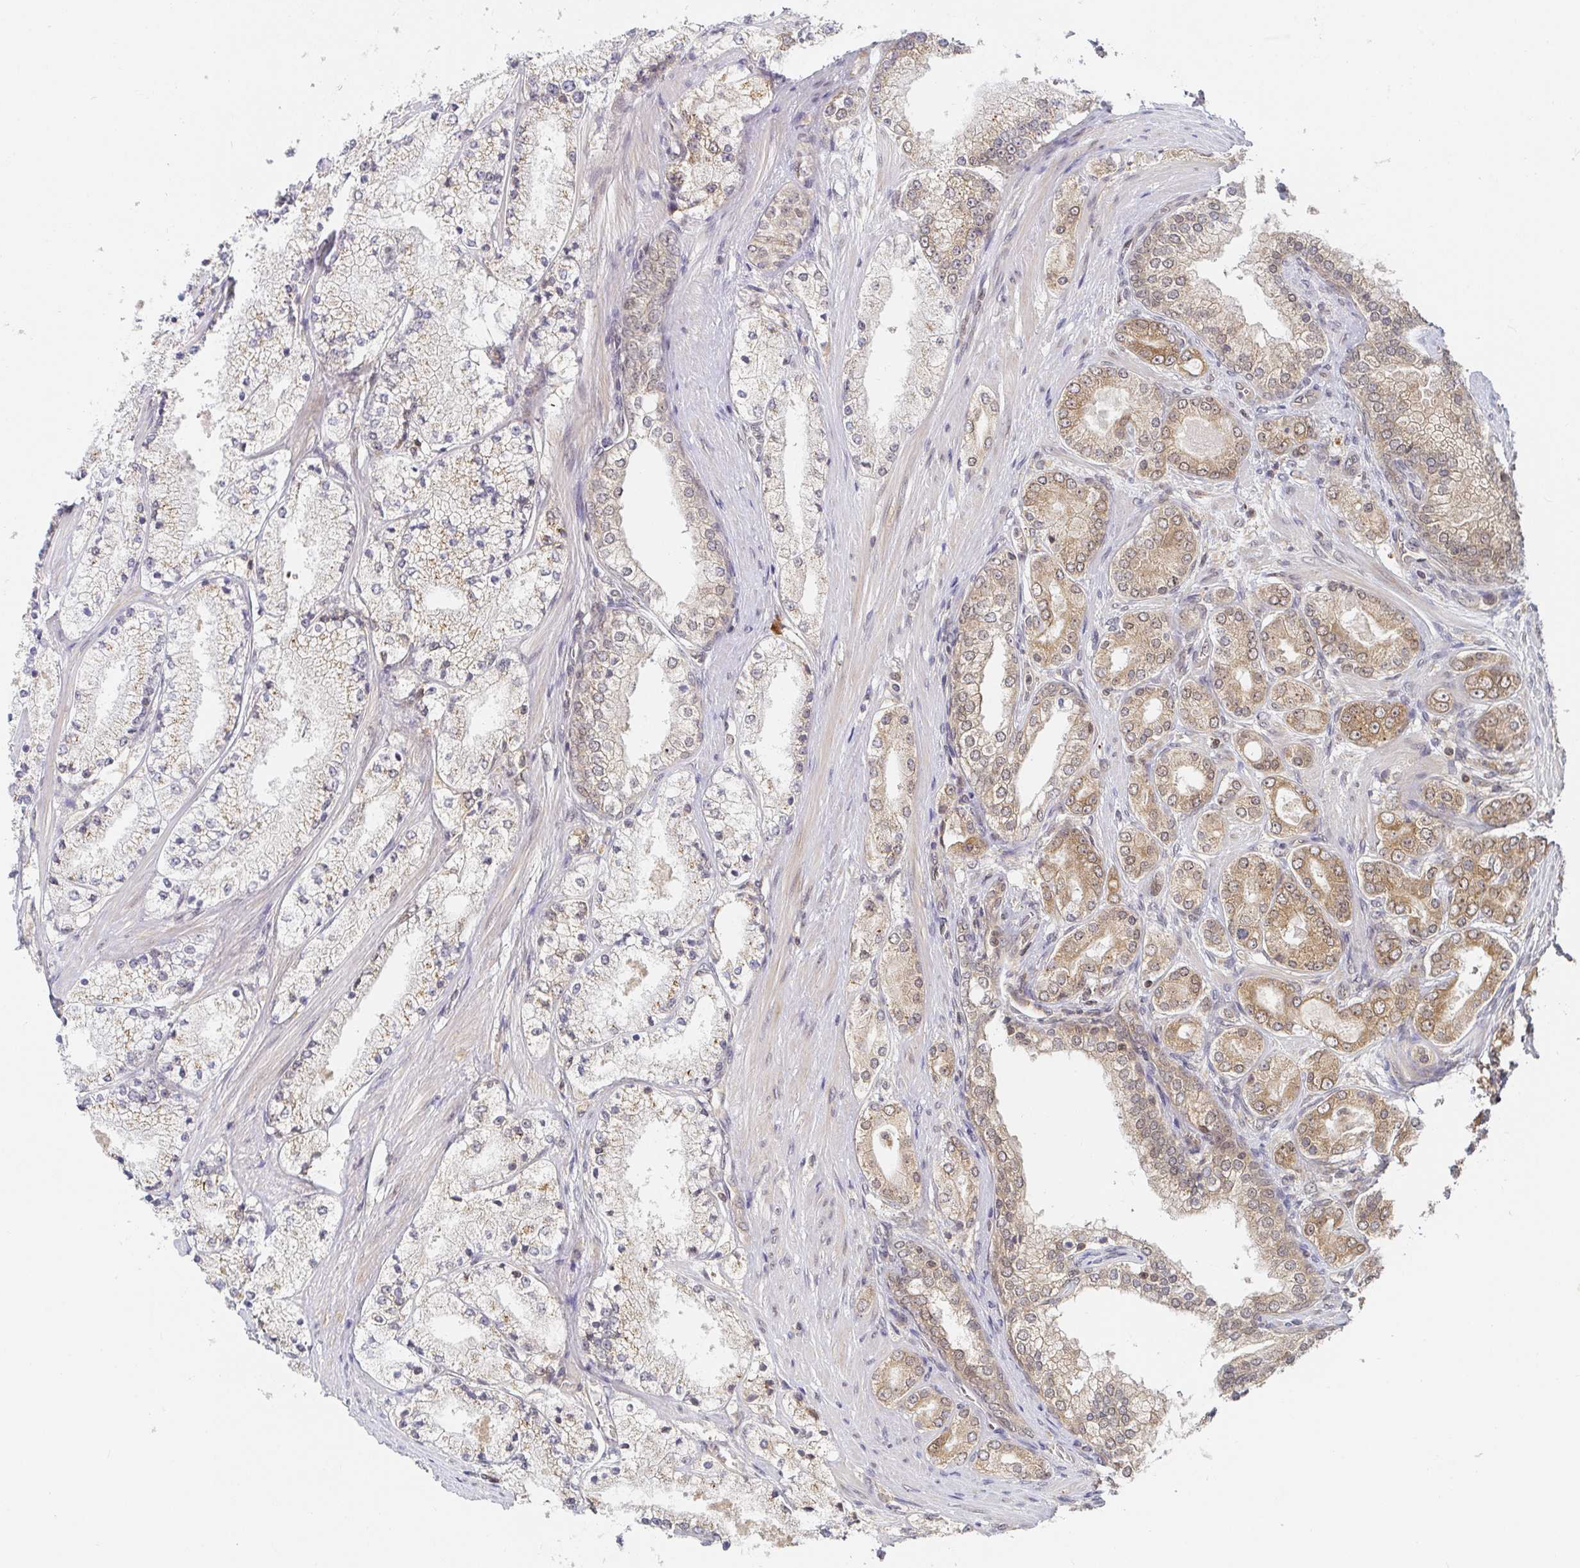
{"staining": {"intensity": "moderate", "quantity": "25%-75%", "location": "cytoplasmic/membranous"}, "tissue": "prostate cancer", "cell_type": "Tumor cells", "image_type": "cancer", "snomed": [{"axis": "morphology", "description": "Adenocarcinoma, High grade"}, {"axis": "topography", "description": "Prostate"}], "caption": "Immunohistochemical staining of prostate cancer (high-grade adenocarcinoma) shows medium levels of moderate cytoplasmic/membranous protein expression in about 25%-75% of tumor cells.", "gene": "ALG1", "patient": {"sex": "male", "age": 63}}